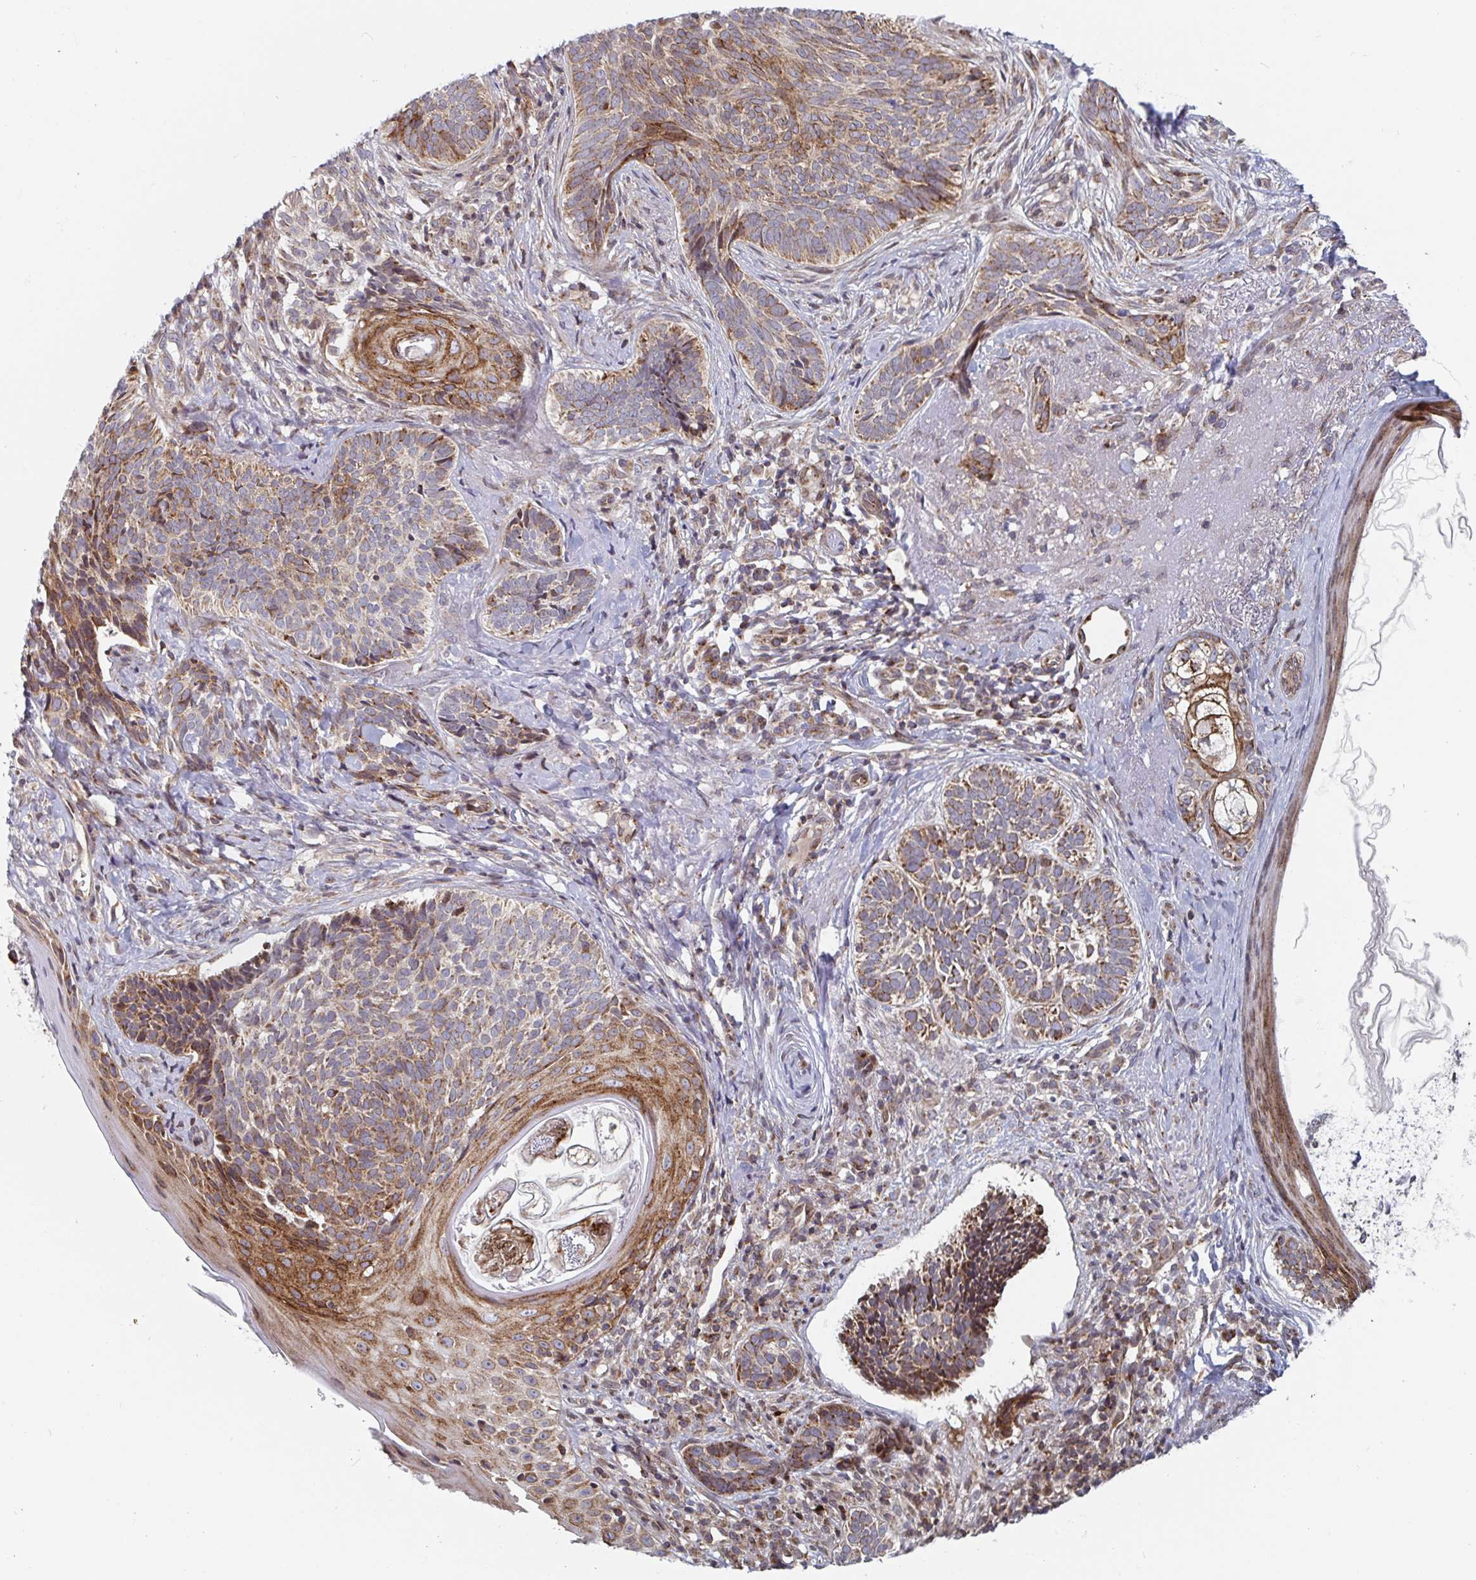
{"staining": {"intensity": "moderate", "quantity": "25%-75%", "location": "cytoplasmic/membranous"}, "tissue": "skin cancer", "cell_type": "Tumor cells", "image_type": "cancer", "snomed": [{"axis": "morphology", "description": "Basal cell carcinoma"}, {"axis": "topography", "description": "Skin"}], "caption": "Basal cell carcinoma (skin) was stained to show a protein in brown. There is medium levels of moderate cytoplasmic/membranous positivity in about 25%-75% of tumor cells.", "gene": "STARD8", "patient": {"sex": "female", "age": 74}}